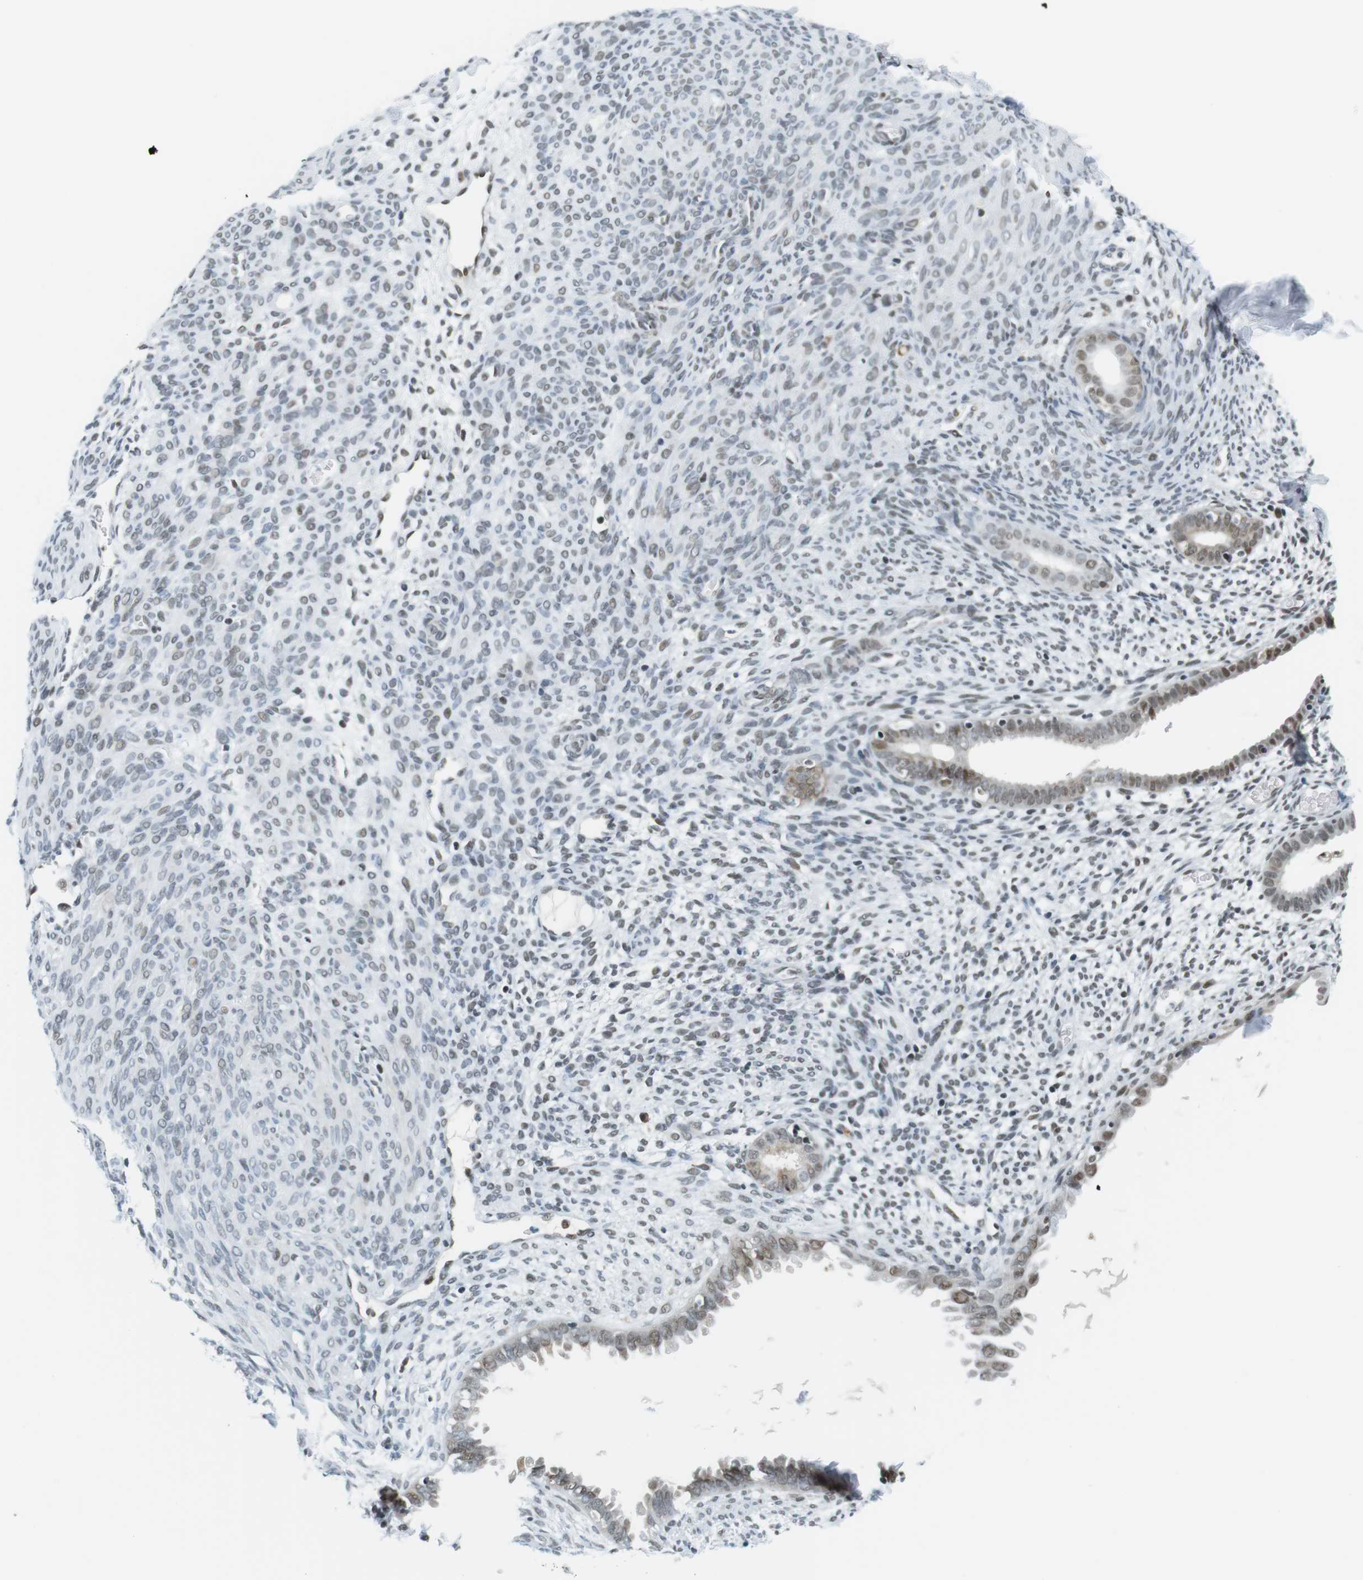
{"staining": {"intensity": "weak", "quantity": "25%-75%", "location": "nuclear"}, "tissue": "endometrium", "cell_type": "Cells in endometrial stroma", "image_type": "normal", "snomed": [{"axis": "morphology", "description": "Normal tissue, NOS"}, {"axis": "morphology", "description": "Atrophy, NOS"}, {"axis": "topography", "description": "Uterus"}, {"axis": "topography", "description": "Endometrium"}], "caption": "Immunohistochemical staining of normal endometrium demonstrates low levels of weak nuclear staining in approximately 25%-75% of cells in endometrial stroma.", "gene": "RNF38", "patient": {"sex": "female", "age": 68}}